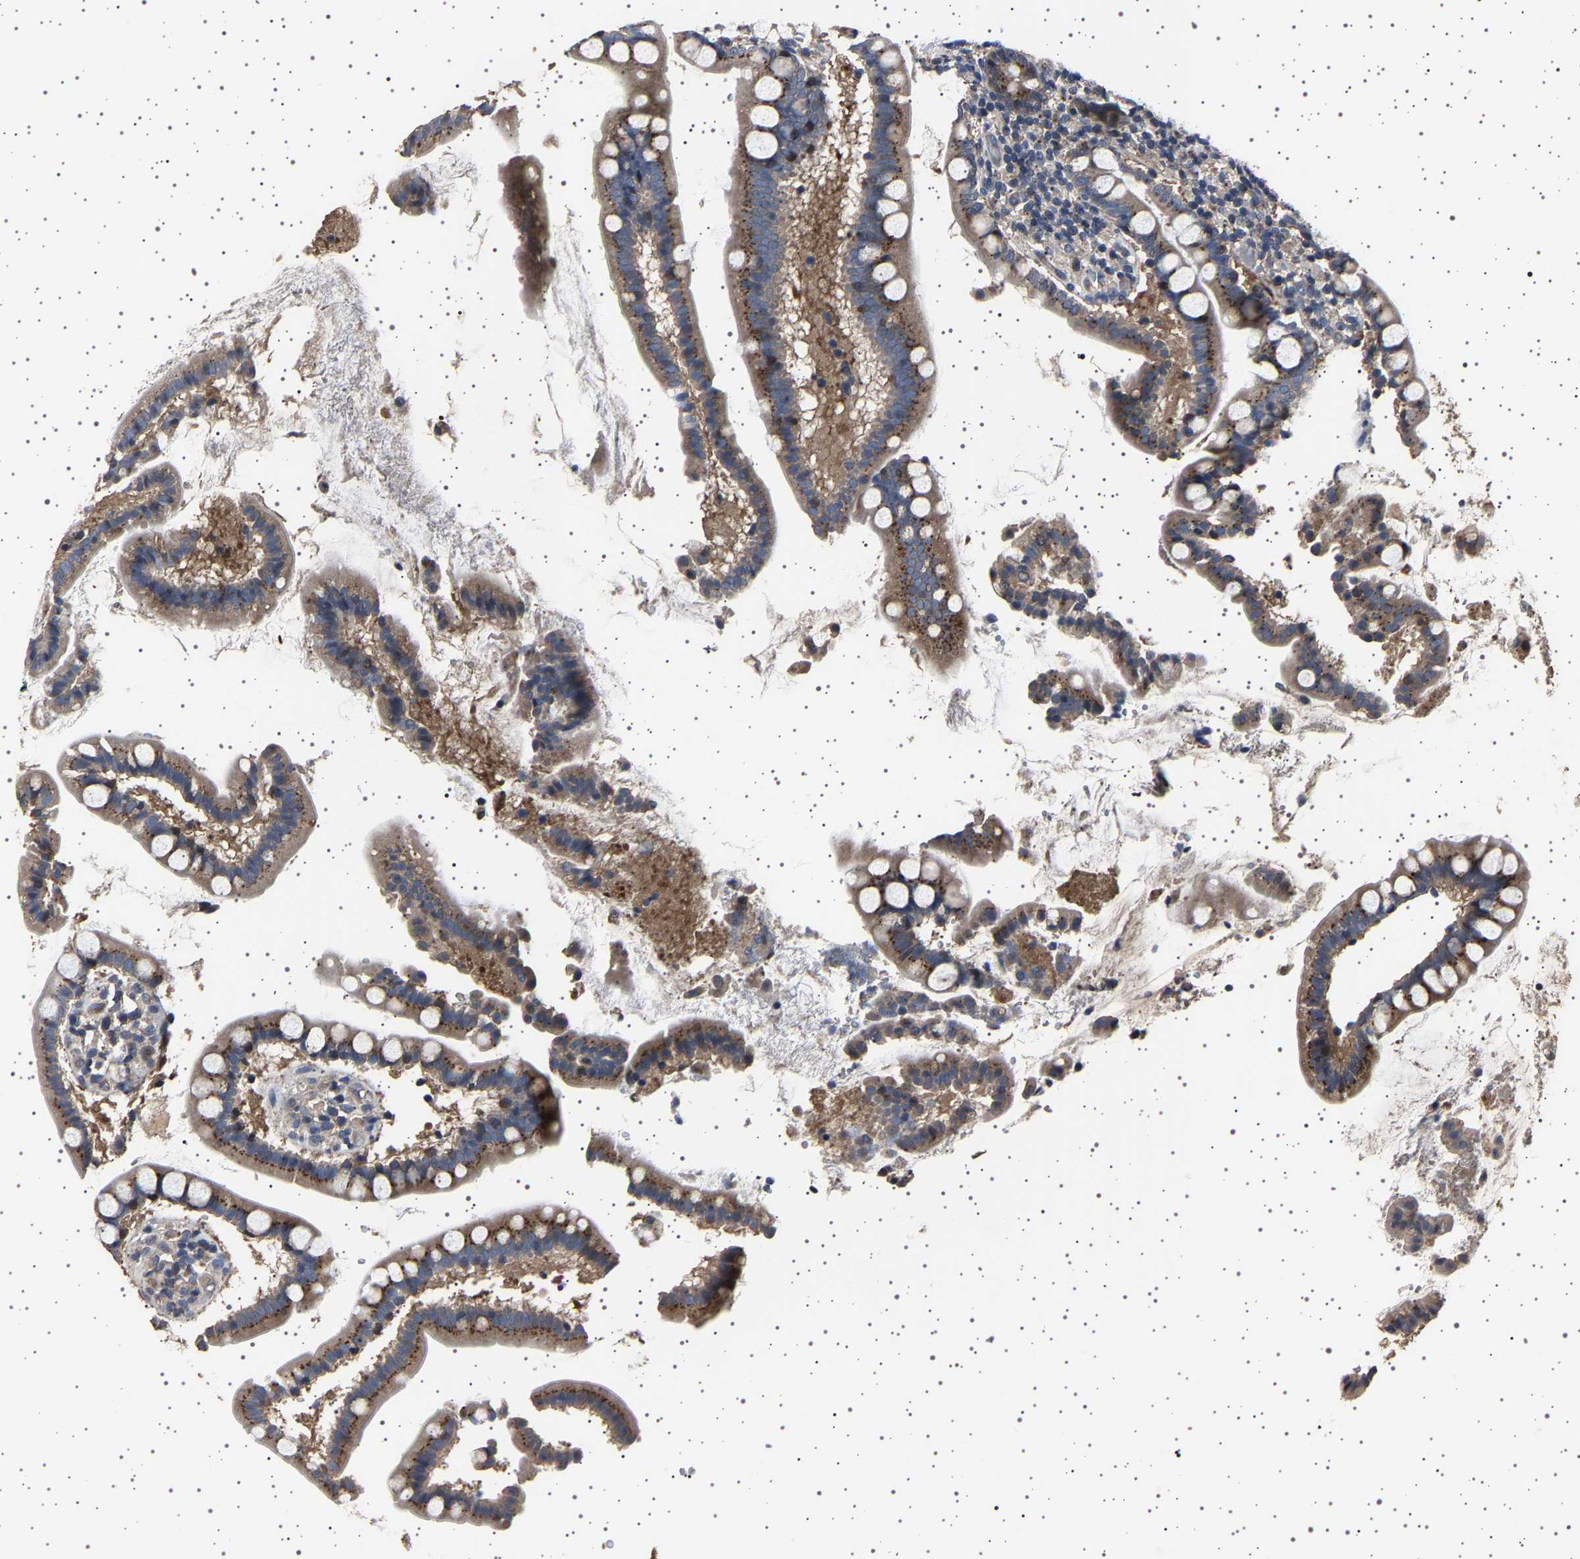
{"staining": {"intensity": "strong", "quantity": "25%-75%", "location": "cytoplasmic/membranous"}, "tissue": "small intestine", "cell_type": "Glandular cells", "image_type": "normal", "snomed": [{"axis": "morphology", "description": "Normal tissue, NOS"}, {"axis": "topography", "description": "Small intestine"}], "caption": "Immunohistochemistry photomicrograph of benign human small intestine stained for a protein (brown), which shows high levels of strong cytoplasmic/membranous positivity in about 25%-75% of glandular cells.", "gene": "NCKAP1", "patient": {"sex": "female", "age": 84}}